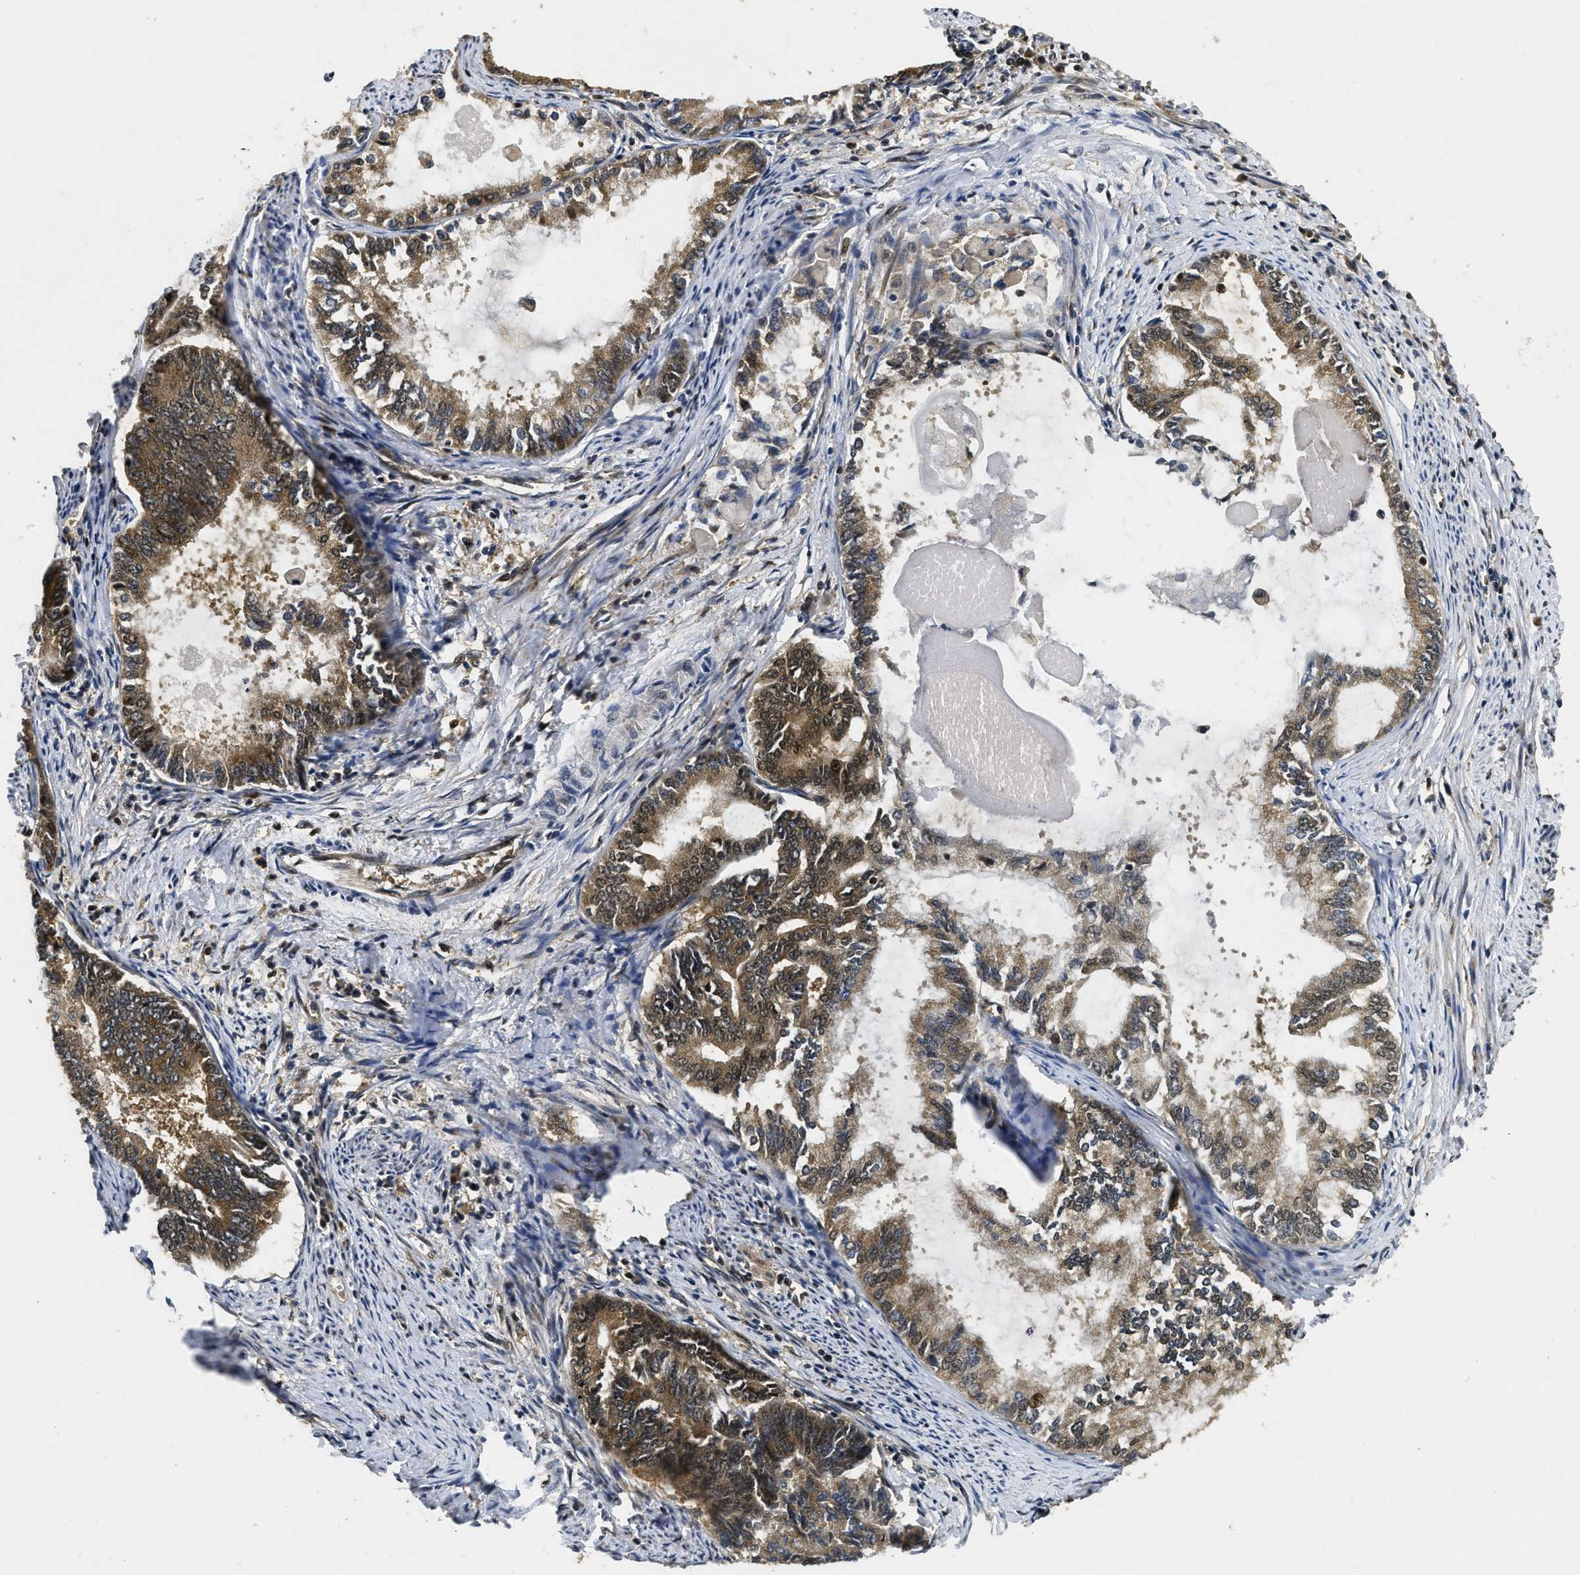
{"staining": {"intensity": "moderate", "quantity": ">75%", "location": "cytoplasmic/membranous"}, "tissue": "endometrial cancer", "cell_type": "Tumor cells", "image_type": "cancer", "snomed": [{"axis": "morphology", "description": "Adenocarcinoma, NOS"}, {"axis": "topography", "description": "Endometrium"}], "caption": "IHC micrograph of endometrial cancer stained for a protein (brown), which demonstrates medium levels of moderate cytoplasmic/membranous expression in about >75% of tumor cells.", "gene": "ADSL", "patient": {"sex": "female", "age": 86}}